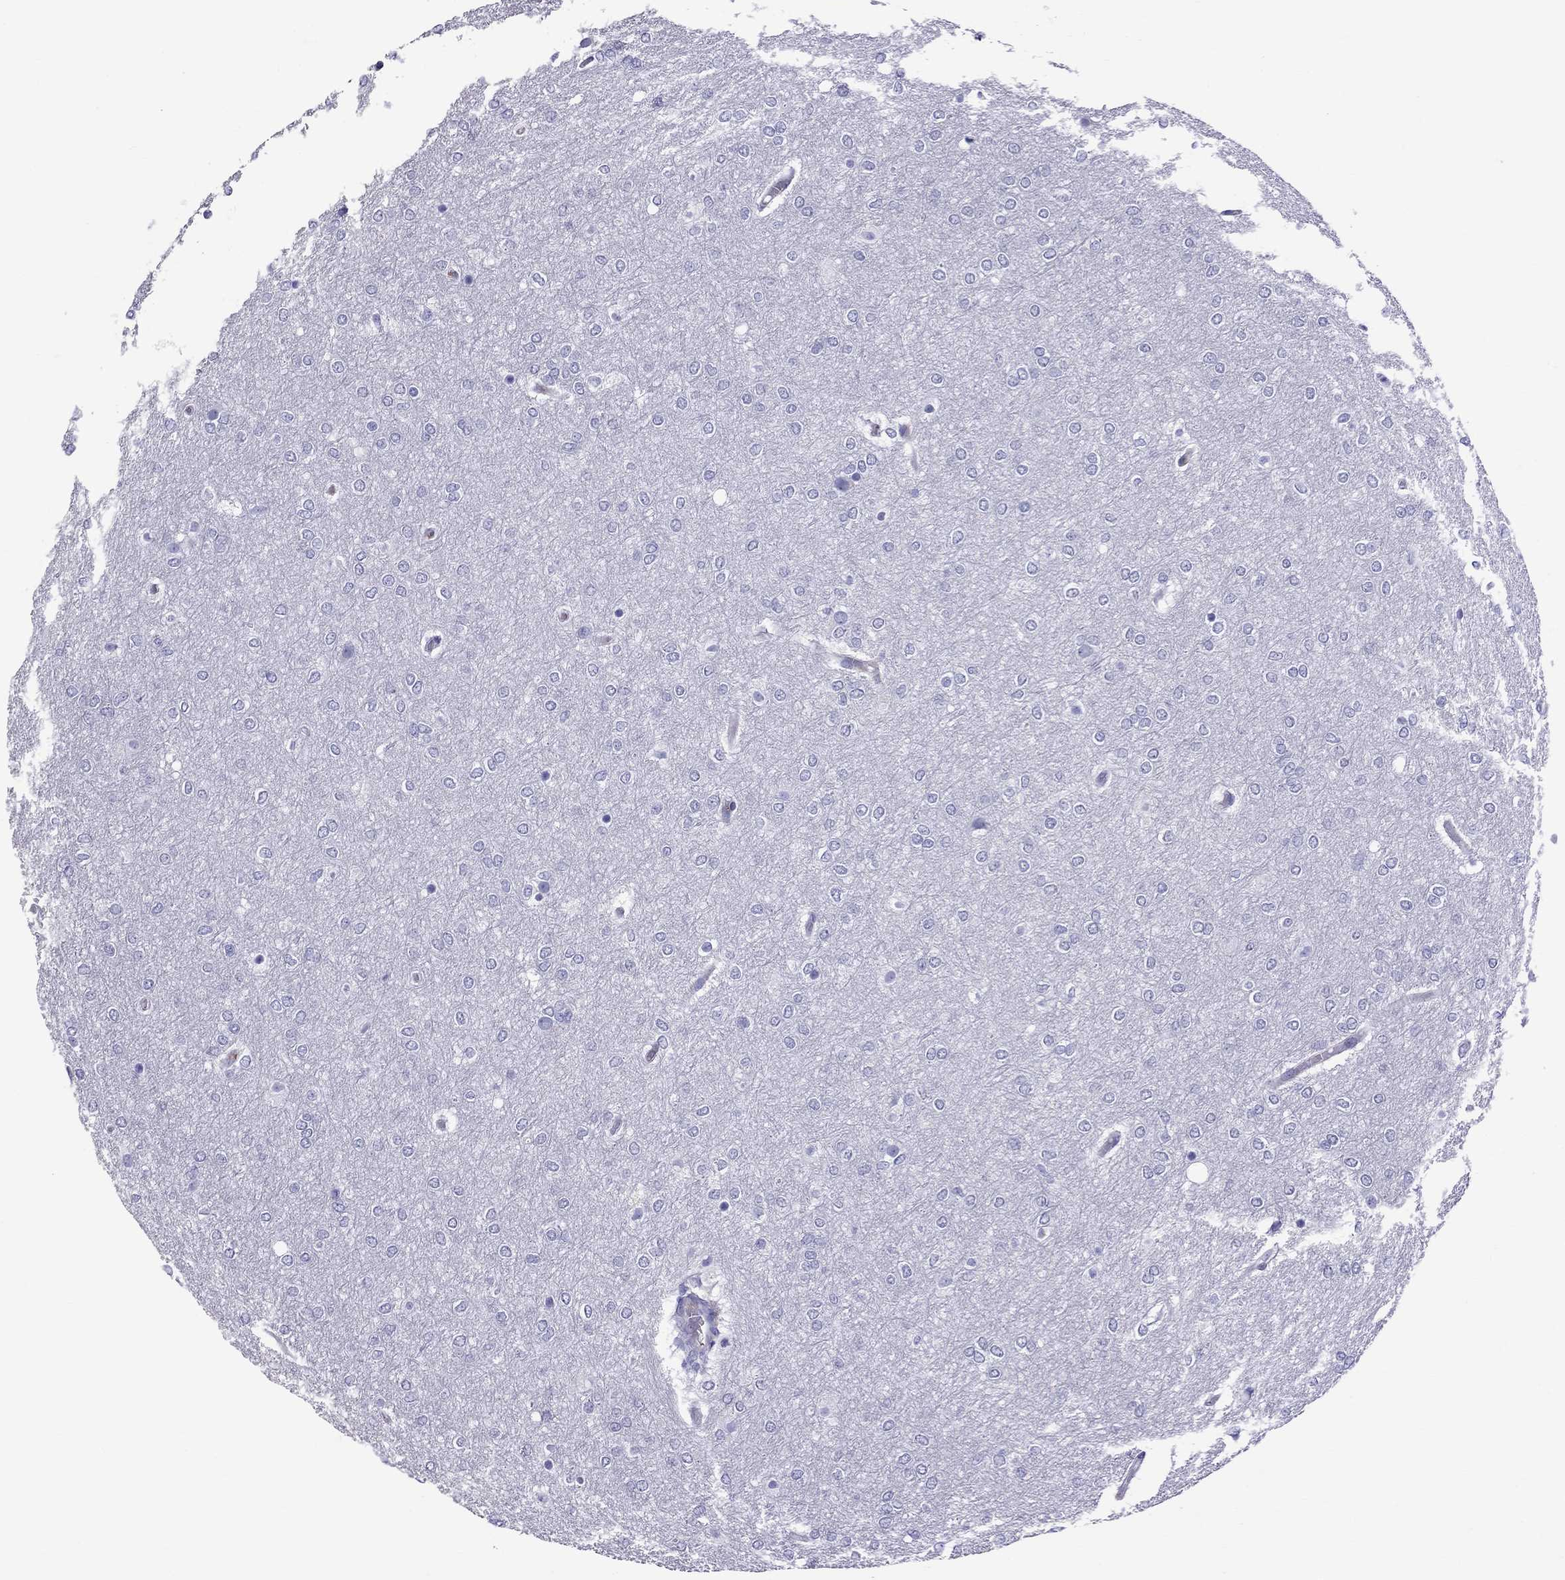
{"staining": {"intensity": "negative", "quantity": "none", "location": "none"}, "tissue": "glioma", "cell_type": "Tumor cells", "image_type": "cancer", "snomed": [{"axis": "morphology", "description": "Glioma, malignant, High grade"}, {"axis": "topography", "description": "Brain"}], "caption": "Immunohistochemical staining of human glioma reveals no significant staining in tumor cells.", "gene": "SCART1", "patient": {"sex": "female", "age": 61}}